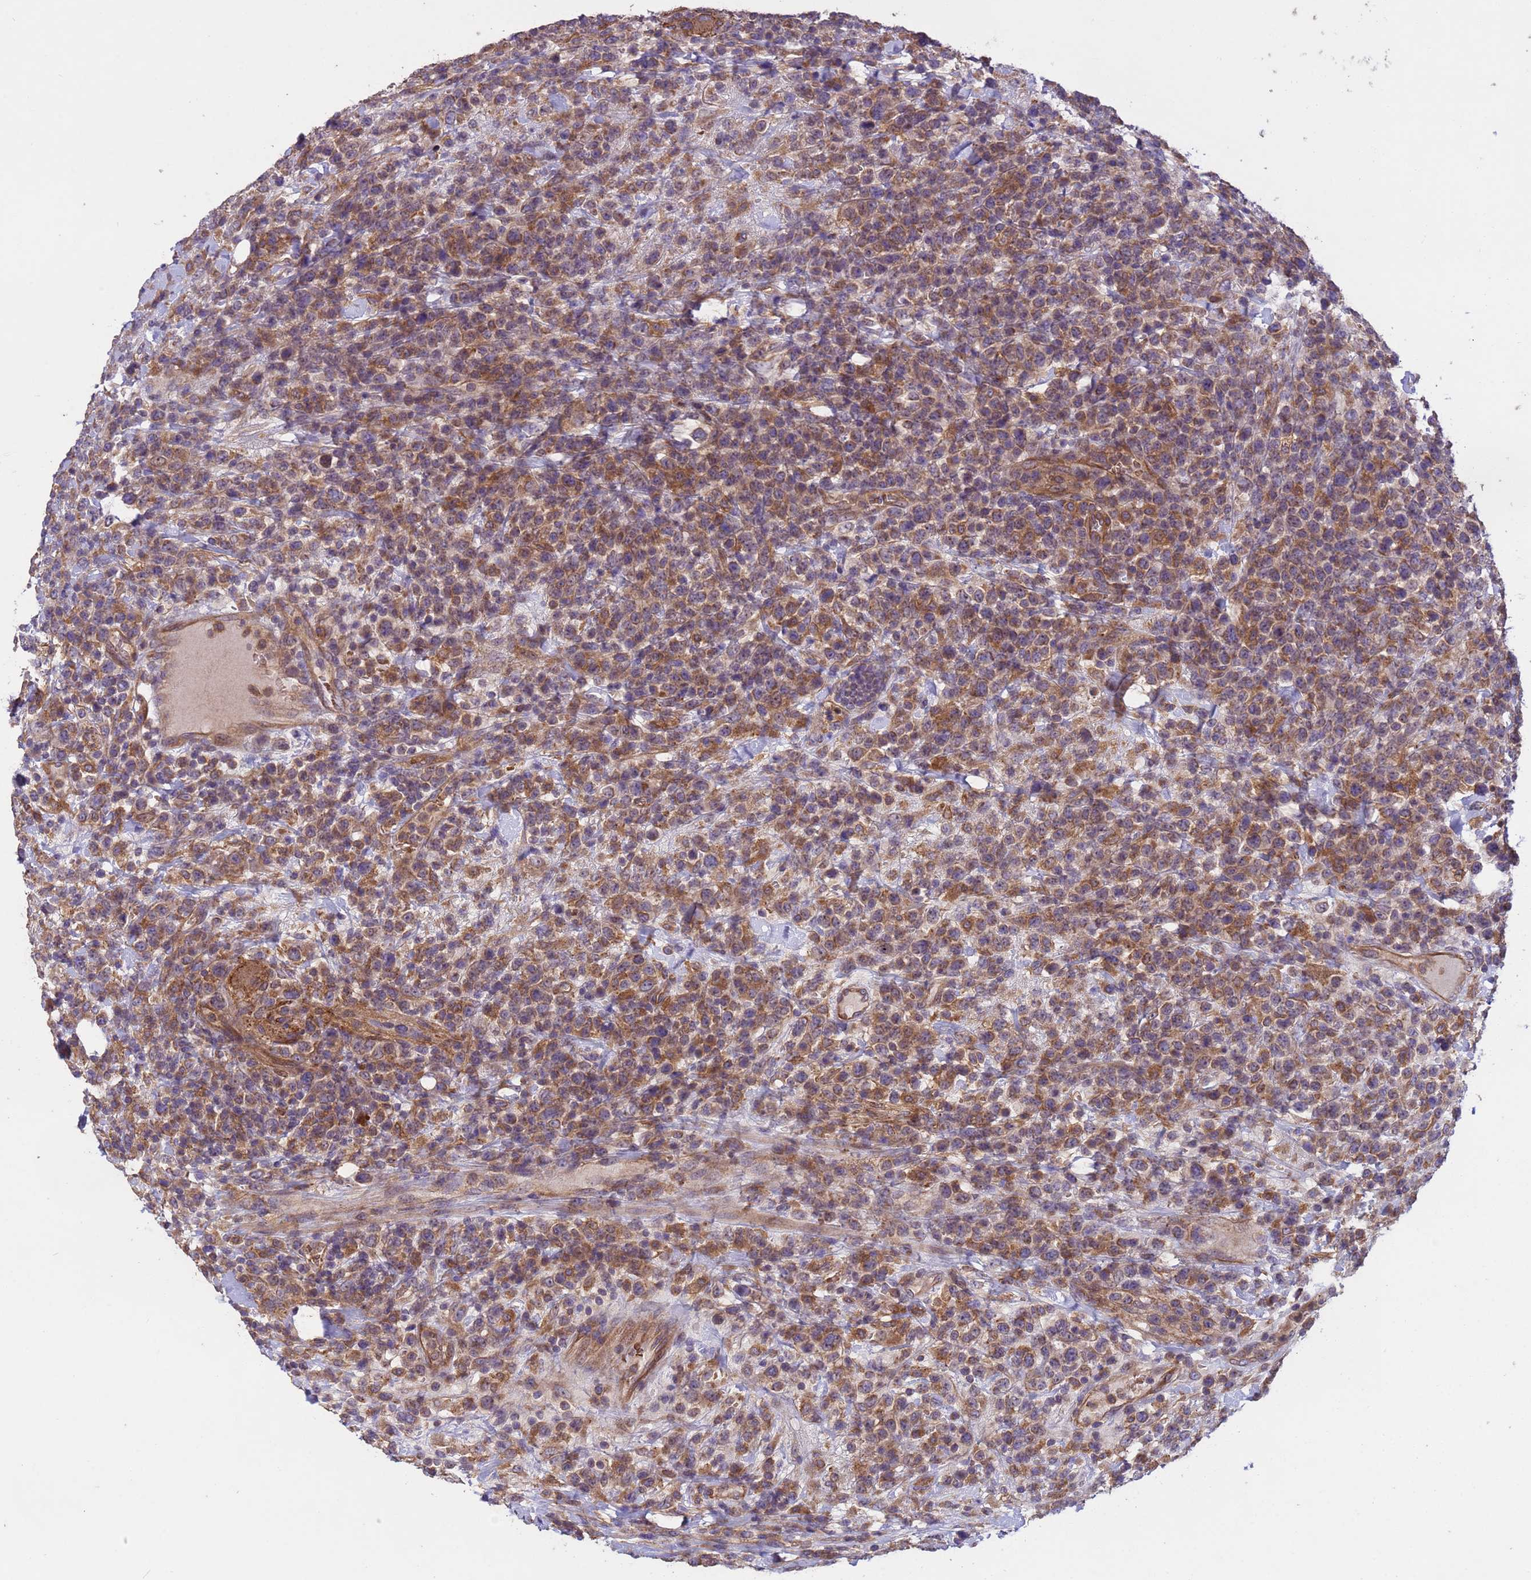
{"staining": {"intensity": "moderate", "quantity": ">75%", "location": "cytoplasmic/membranous"}, "tissue": "lymphoma", "cell_type": "Tumor cells", "image_type": "cancer", "snomed": [{"axis": "morphology", "description": "Malignant lymphoma, non-Hodgkin's type, High grade"}, {"axis": "topography", "description": "Colon"}], "caption": "A high-resolution image shows immunohistochemistry staining of high-grade malignant lymphoma, non-Hodgkin's type, which displays moderate cytoplasmic/membranous expression in about >75% of tumor cells. Immunohistochemistry stains the protein in brown and the nuclei are stained blue.", "gene": "RAB10", "patient": {"sex": "female", "age": 53}}